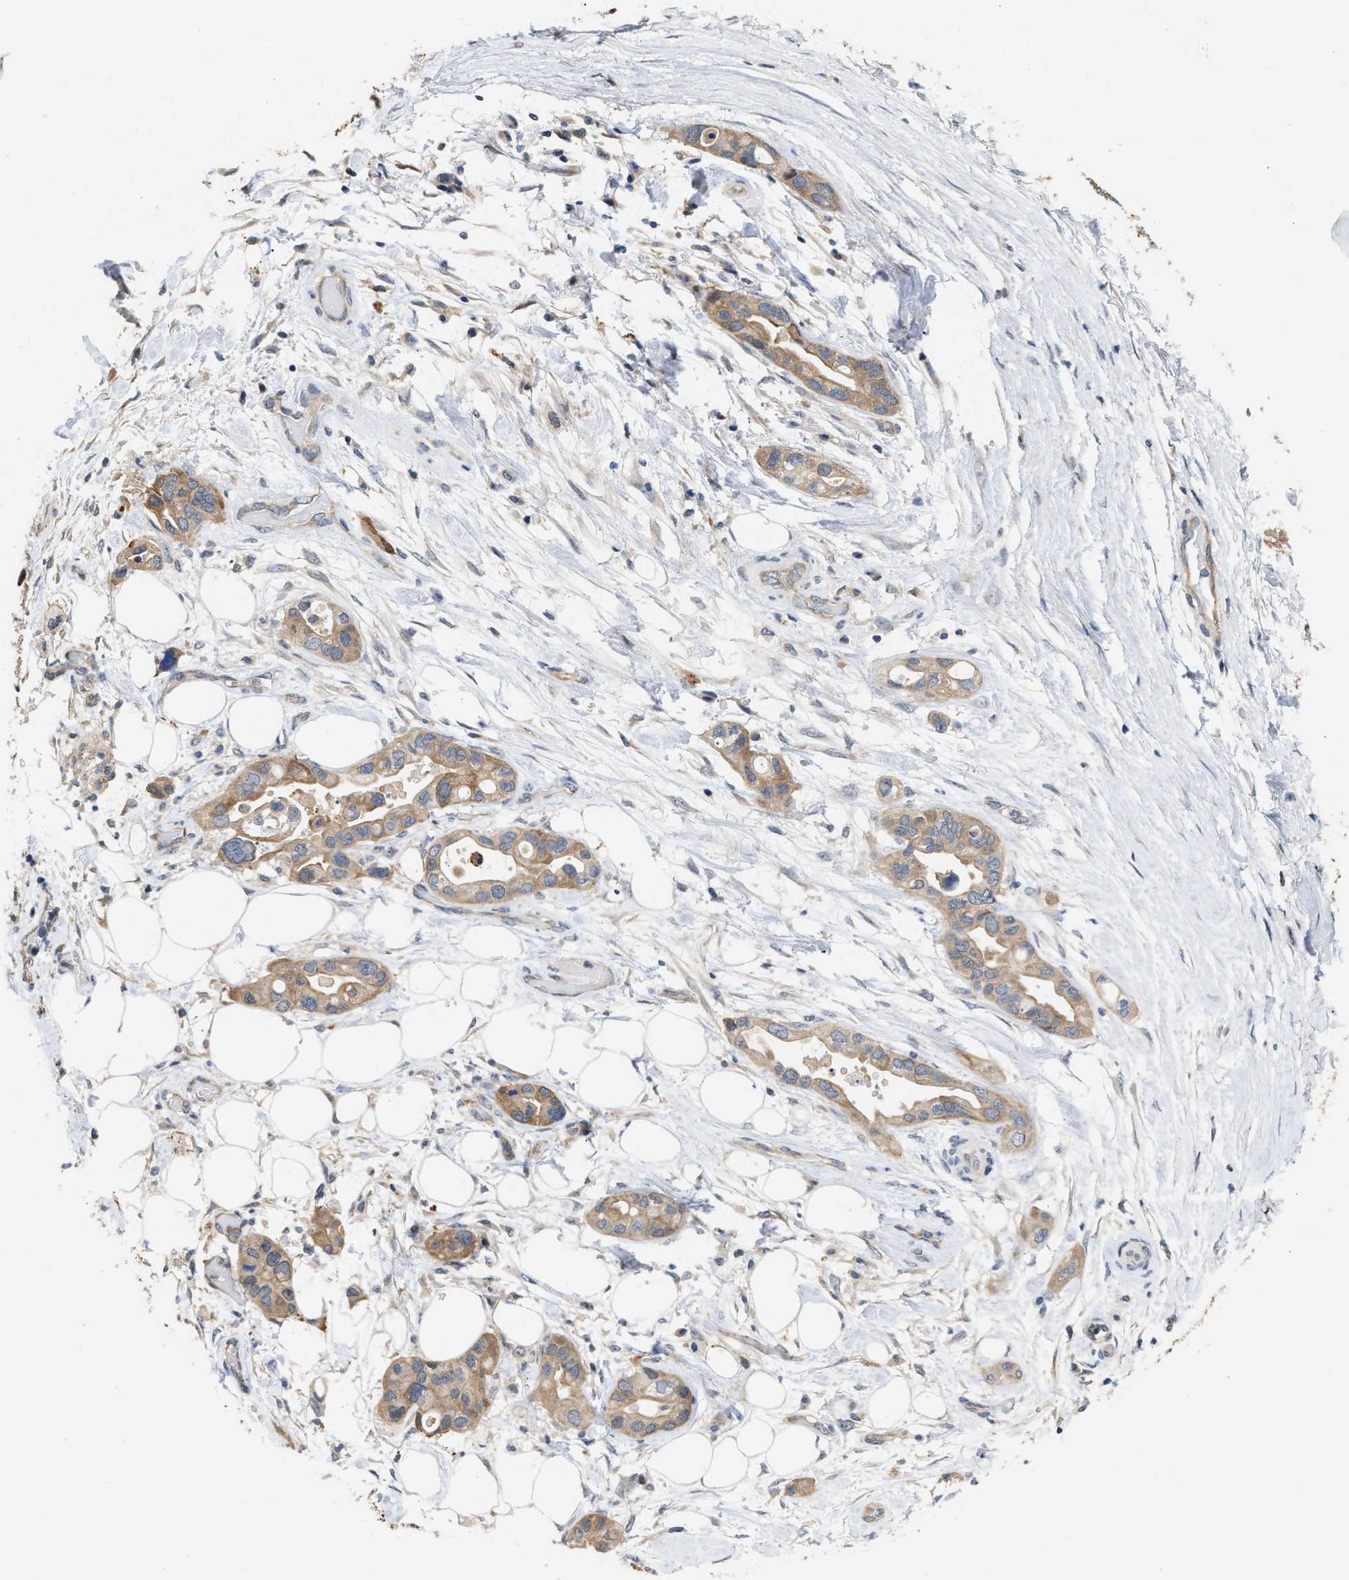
{"staining": {"intensity": "moderate", "quantity": ">75%", "location": "cytoplasmic/membranous"}, "tissue": "pancreatic cancer", "cell_type": "Tumor cells", "image_type": "cancer", "snomed": [{"axis": "morphology", "description": "Adenocarcinoma, NOS"}, {"axis": "topography", "description": "Pancreas"}], "caption": "High-power microscopy captured an IHC photomicrograph of adenocarcinoma (pancreatic), revealing moderate cytoplasmic/membranous staining in about >75% of tumor cells.", "gene": "CSNK1A1", "patient": {"sex": "female", "age": 77}}